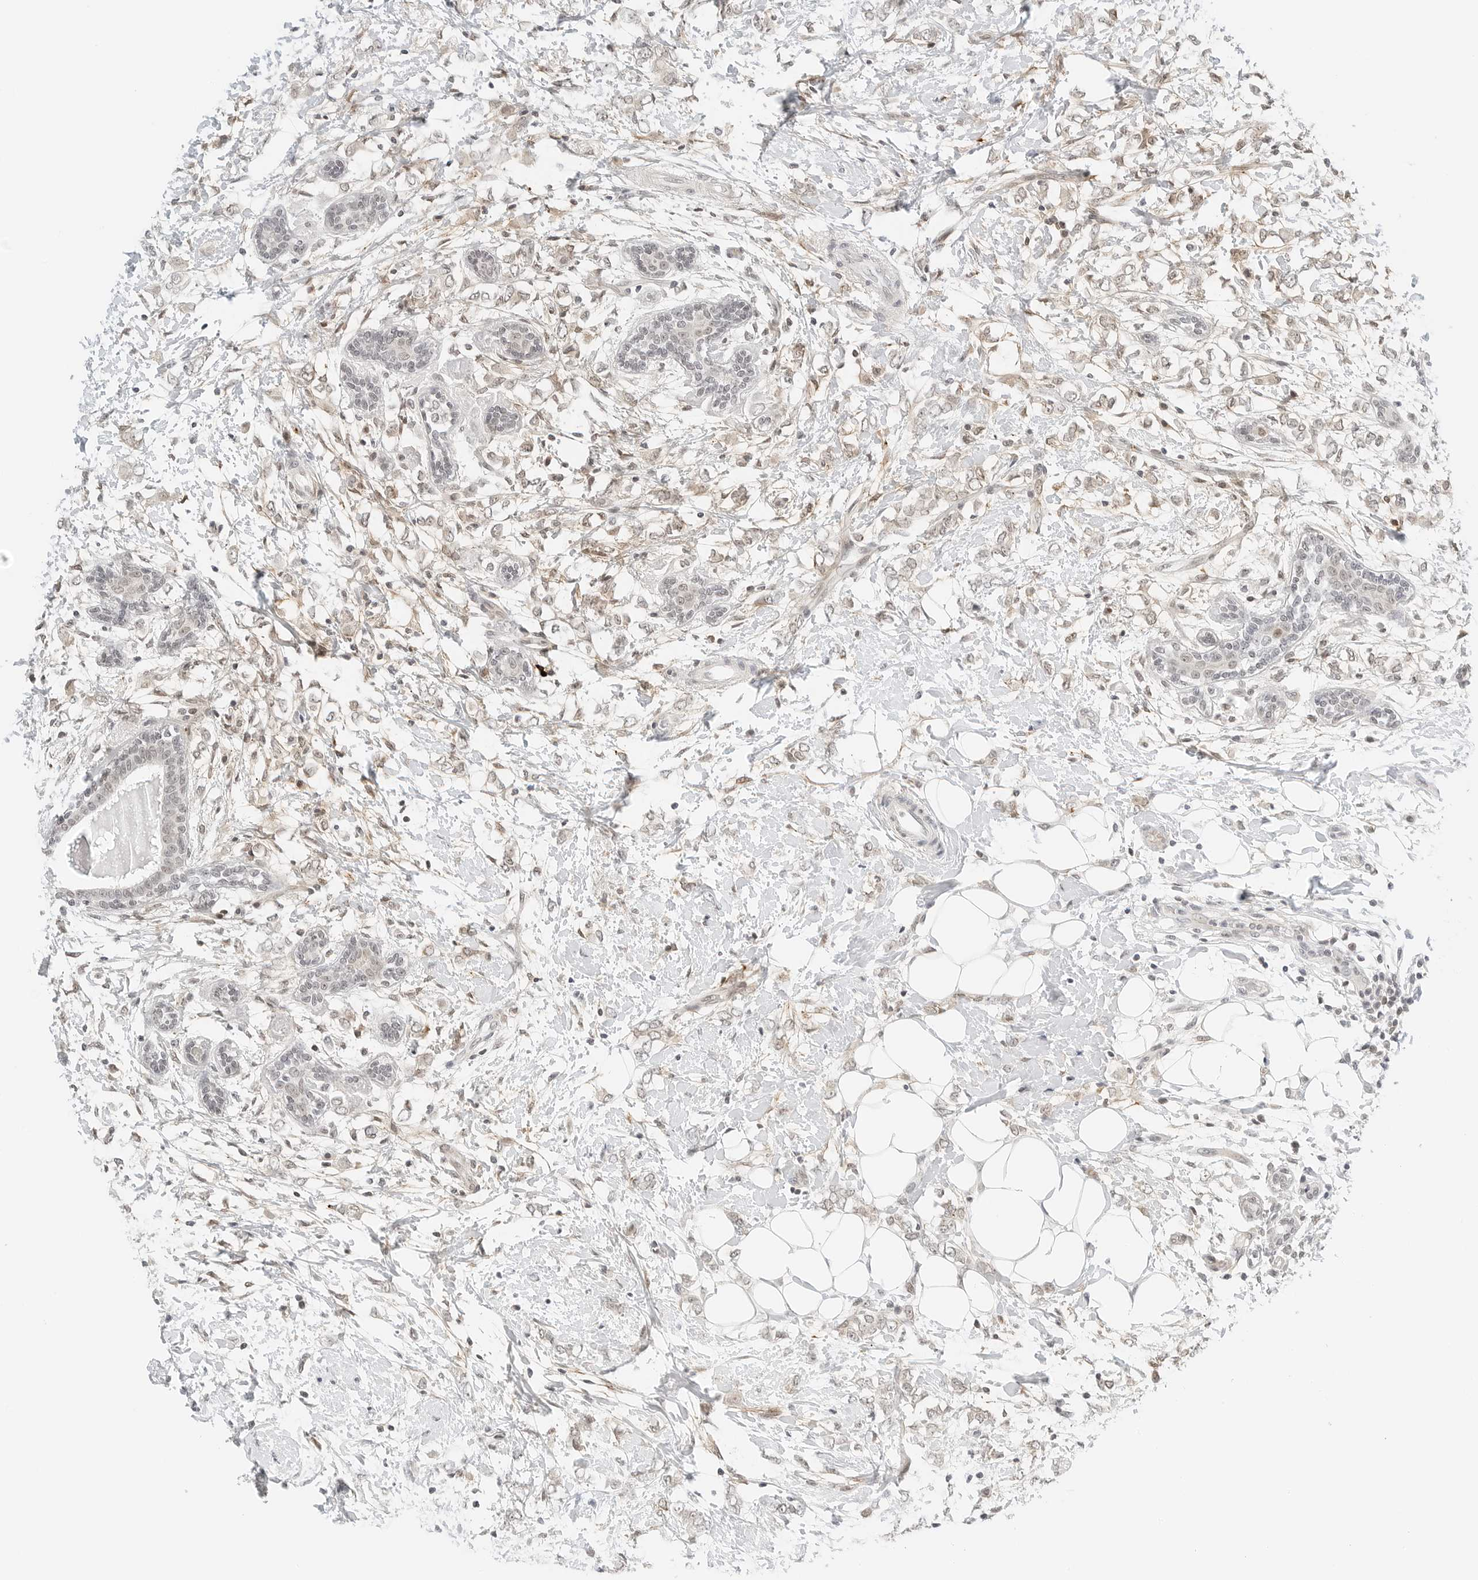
{"staining": {"intensity": "weak", "quantity": ">75%", "location": "cytoplasmic/membranous"}, "tissue": "breast cancer", "cell_type": "Tumor cells", "image_type": "cancer", "snomed": [{"axis": "morphology", "description": "Normal tissue, NOS"}, {"axis": "morphology", "description": "Lobular carcinoma"}, {"axis": "topography", "description": "Breast"}], "caption": "DAB immunohistochemical staining of human breast cancer reveals weak cytoplasmic/membranous protein expression in approximately >75% of tumor cells.", "gene": "NEO1", "patient": {"sex": "female", "age": 47}}